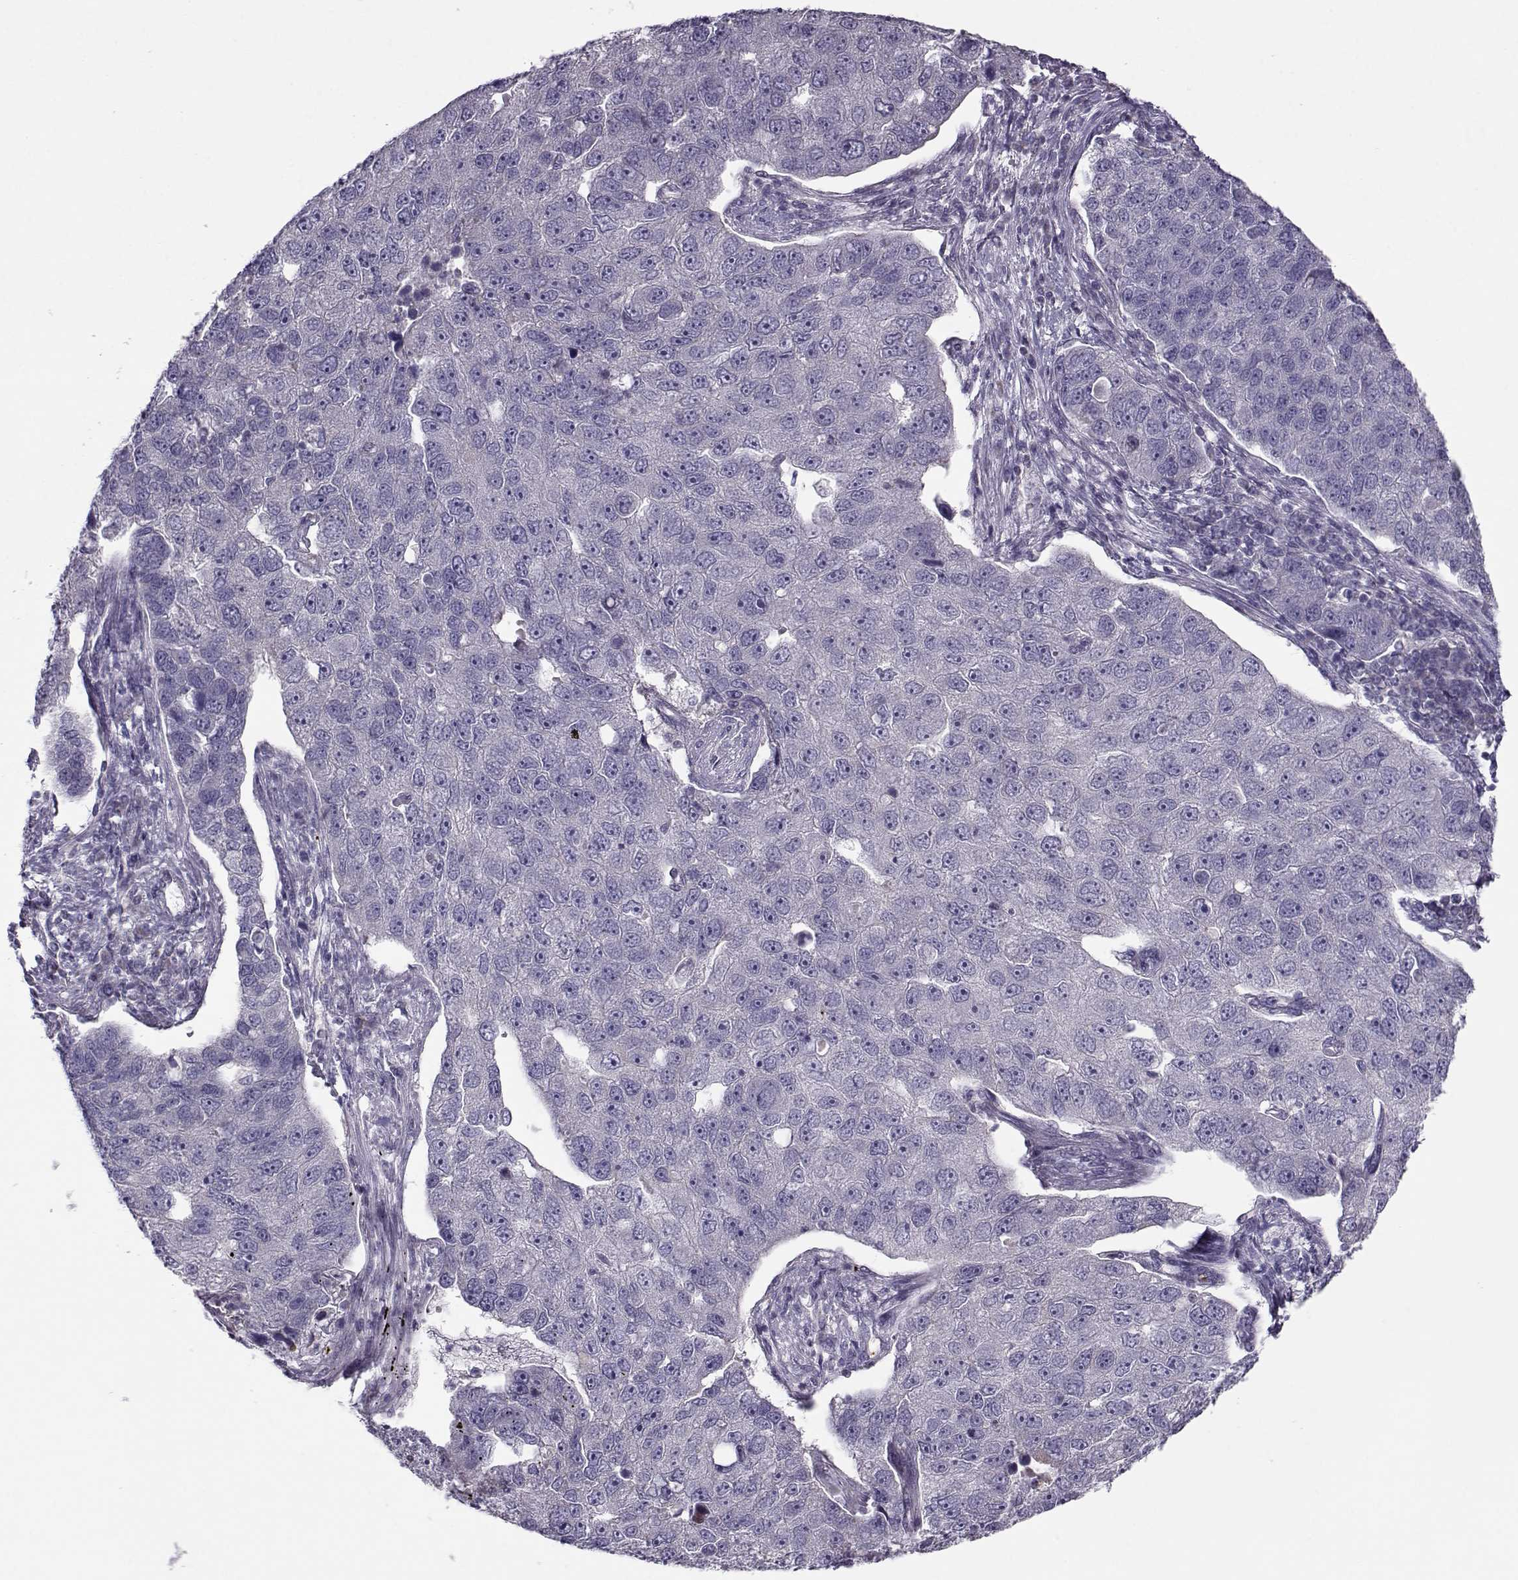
{"staining": {"intensity": "negative", "quantity": "none", "location": "none"}, "tissue": "pancreatic cancer", "cell_type": "Tumor cells", "image_type": "cancer", "snomed": [{"axis": "morphology", "description": "Adenocarcinoma, NOS"}, {"axis": "topography", "description": "Pancreas"}], "caption": "This is an immunohistochemistry photomicrograph of human pancreatic cancer (adenocarcinoma). There is no expression in tumor cells.", "gene": "KLF17", "patient": {"sex": "female", "age": 61}}